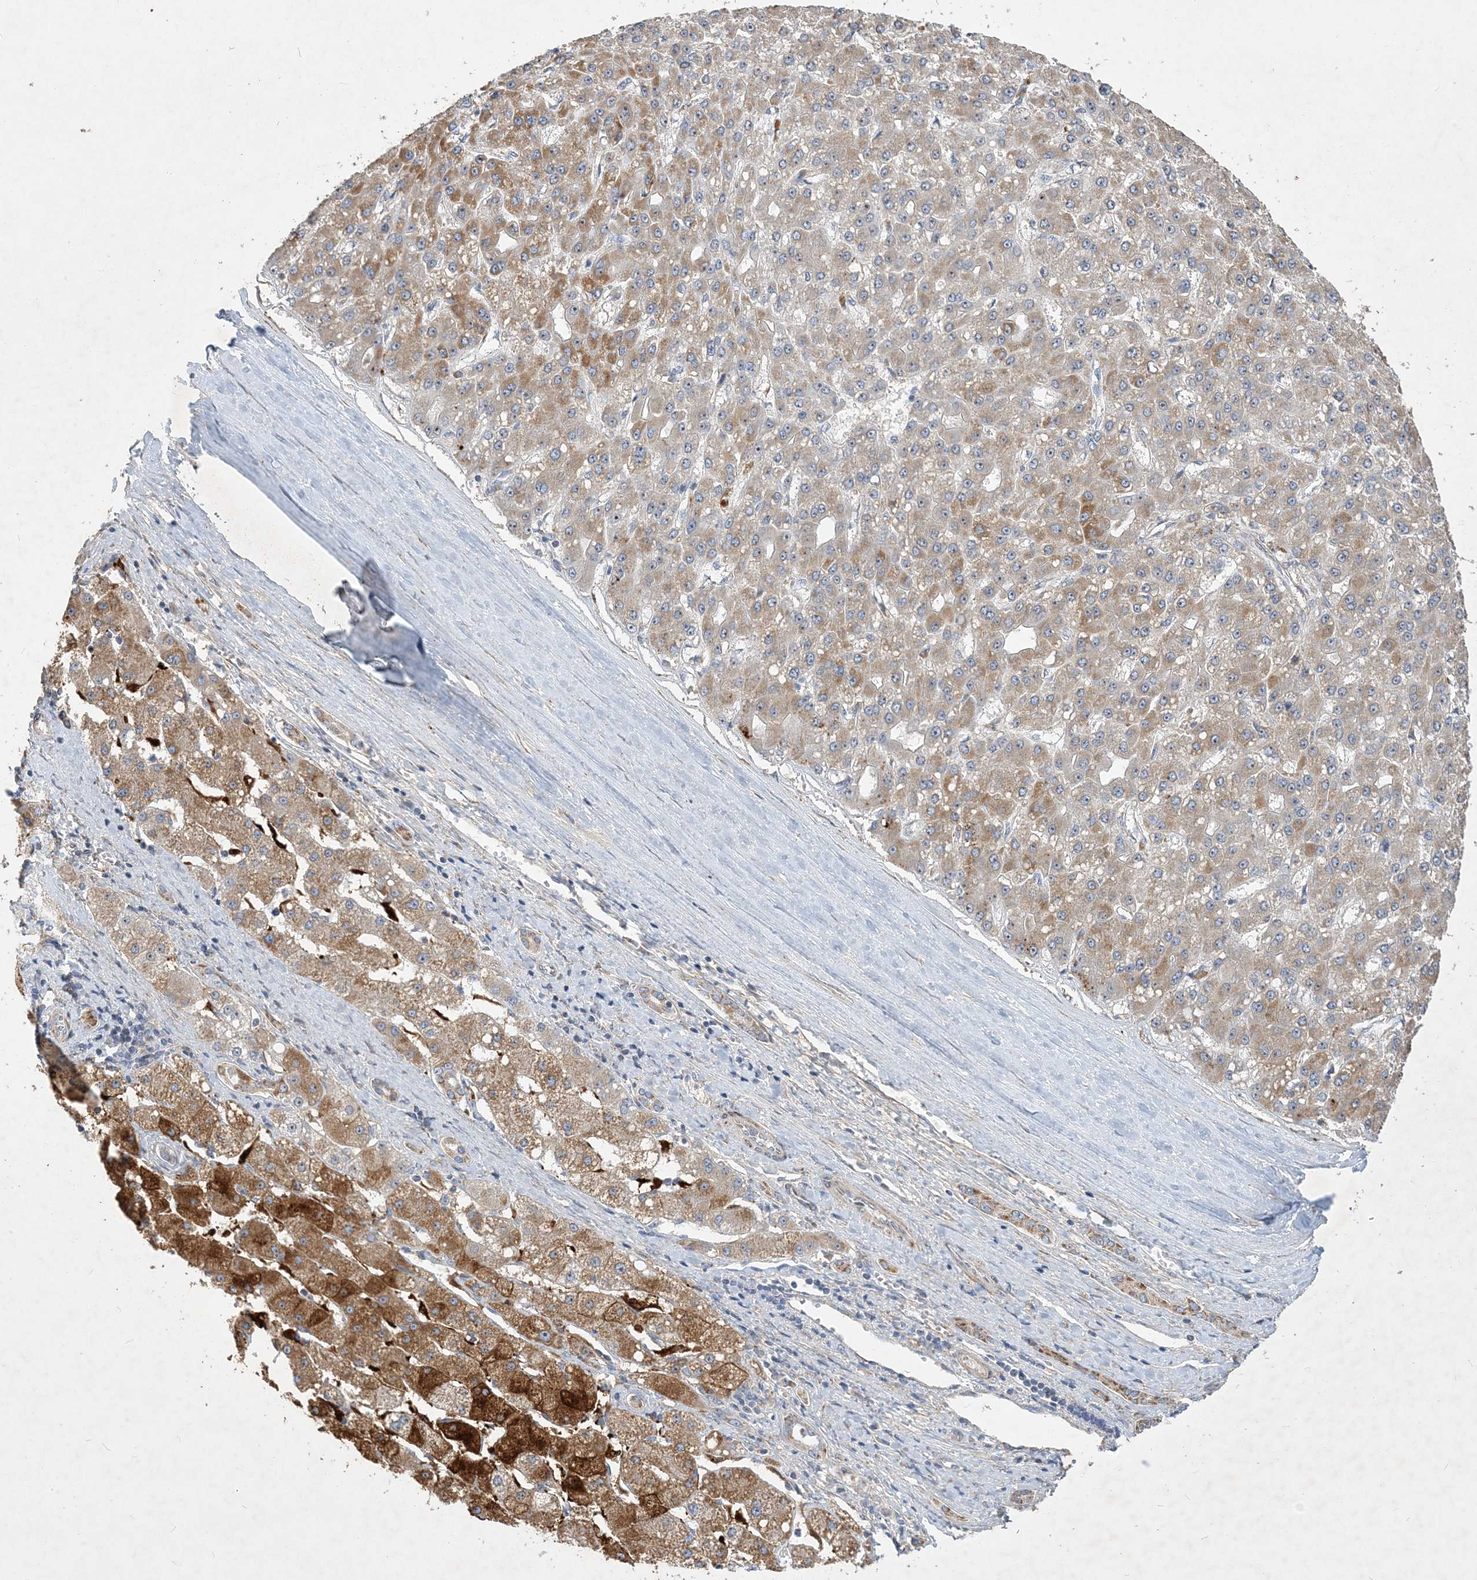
{"staining": {"intensity": "moderate", "quantity": "<25%", "location": "cytoplasmic/membranous"}, "tissue": "liver cancer", "cell_type": "Tumor cells", "image_type": "cancer", "snomed": [{"axis": "morphology", "description": "Carcinoma, Hepatocellular, NOS"}, {"axis": "topography", "description": "Liver"}], "caption": "About <25% of tumor cells in liver cancer show moderate cytoplasmic/membranous protein staining as visualized by brown immunohistochemical staining.", "gene": "FEZ2", "patient": {"sex": "male", "age": 67}}